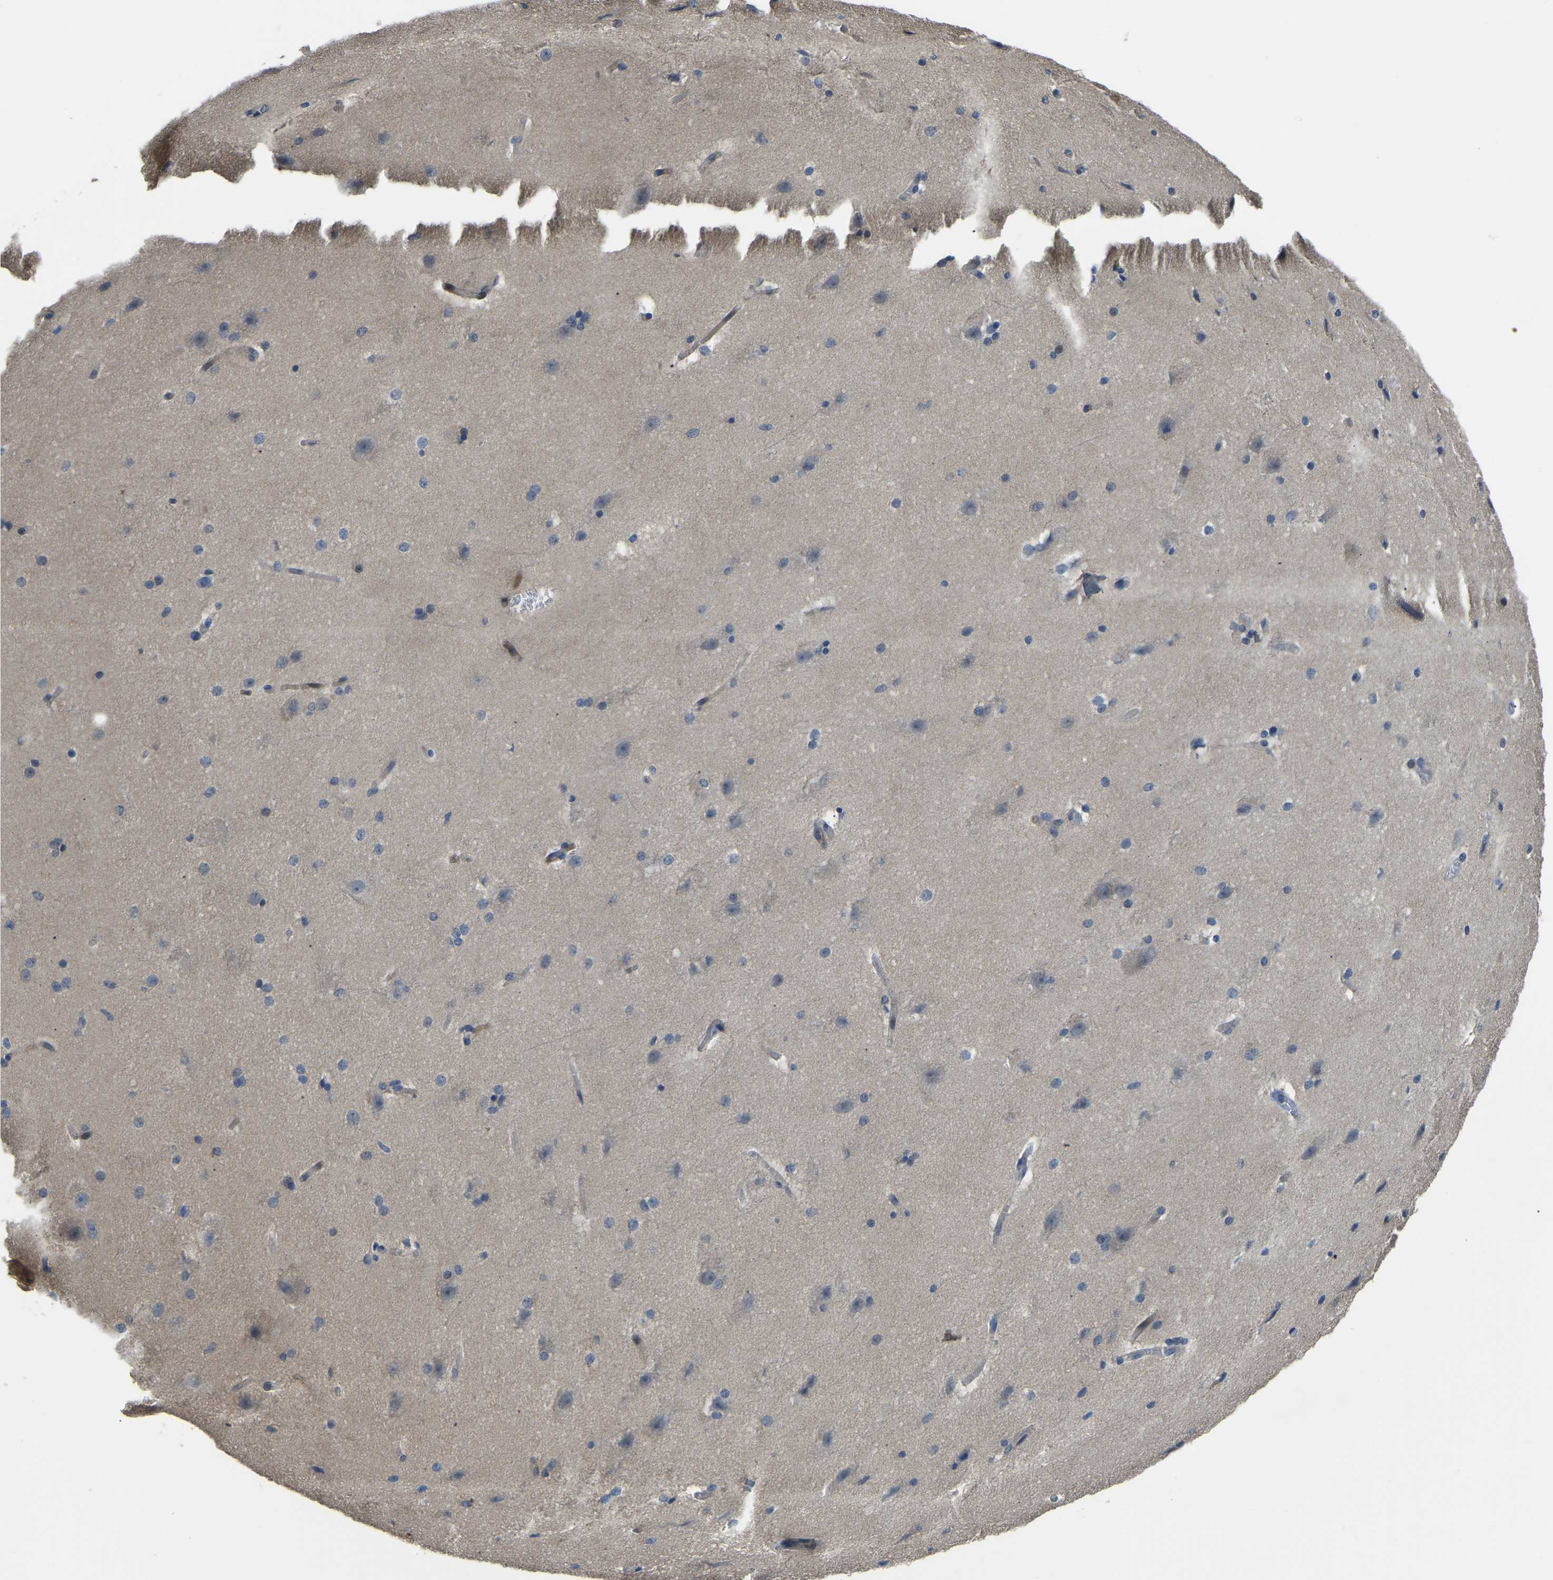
{"staining": {"intensity": "moderate", "quantity": "25%-75%", "location": "cytoplasmic/membranous"}, "tissue": "cerebral cortex", "cell_type": "Endothelial cells", "image_type": "normal", "snomed": [{"axis": "morphology", "description": "Normal tissue, NOS"}, {"axis": "topography", "description": "Cerebral cortex"}, {"axis": "topography", "description": "Hippocampus"}], "caption": "Immunohistochemical staining of benign human cerebral cortex reveals moderate cytoplasmic/membranous protein positivity in approximately 25%-75% of endothelial cells. (Stains: DAB (3,3'-diaminobenzidine) in brown, nuclei in blue, Microscopy: brightfield microscopy at high magnification).", "gene": "HIGD2B", "patient": {"sex": "female", "age": 19}}